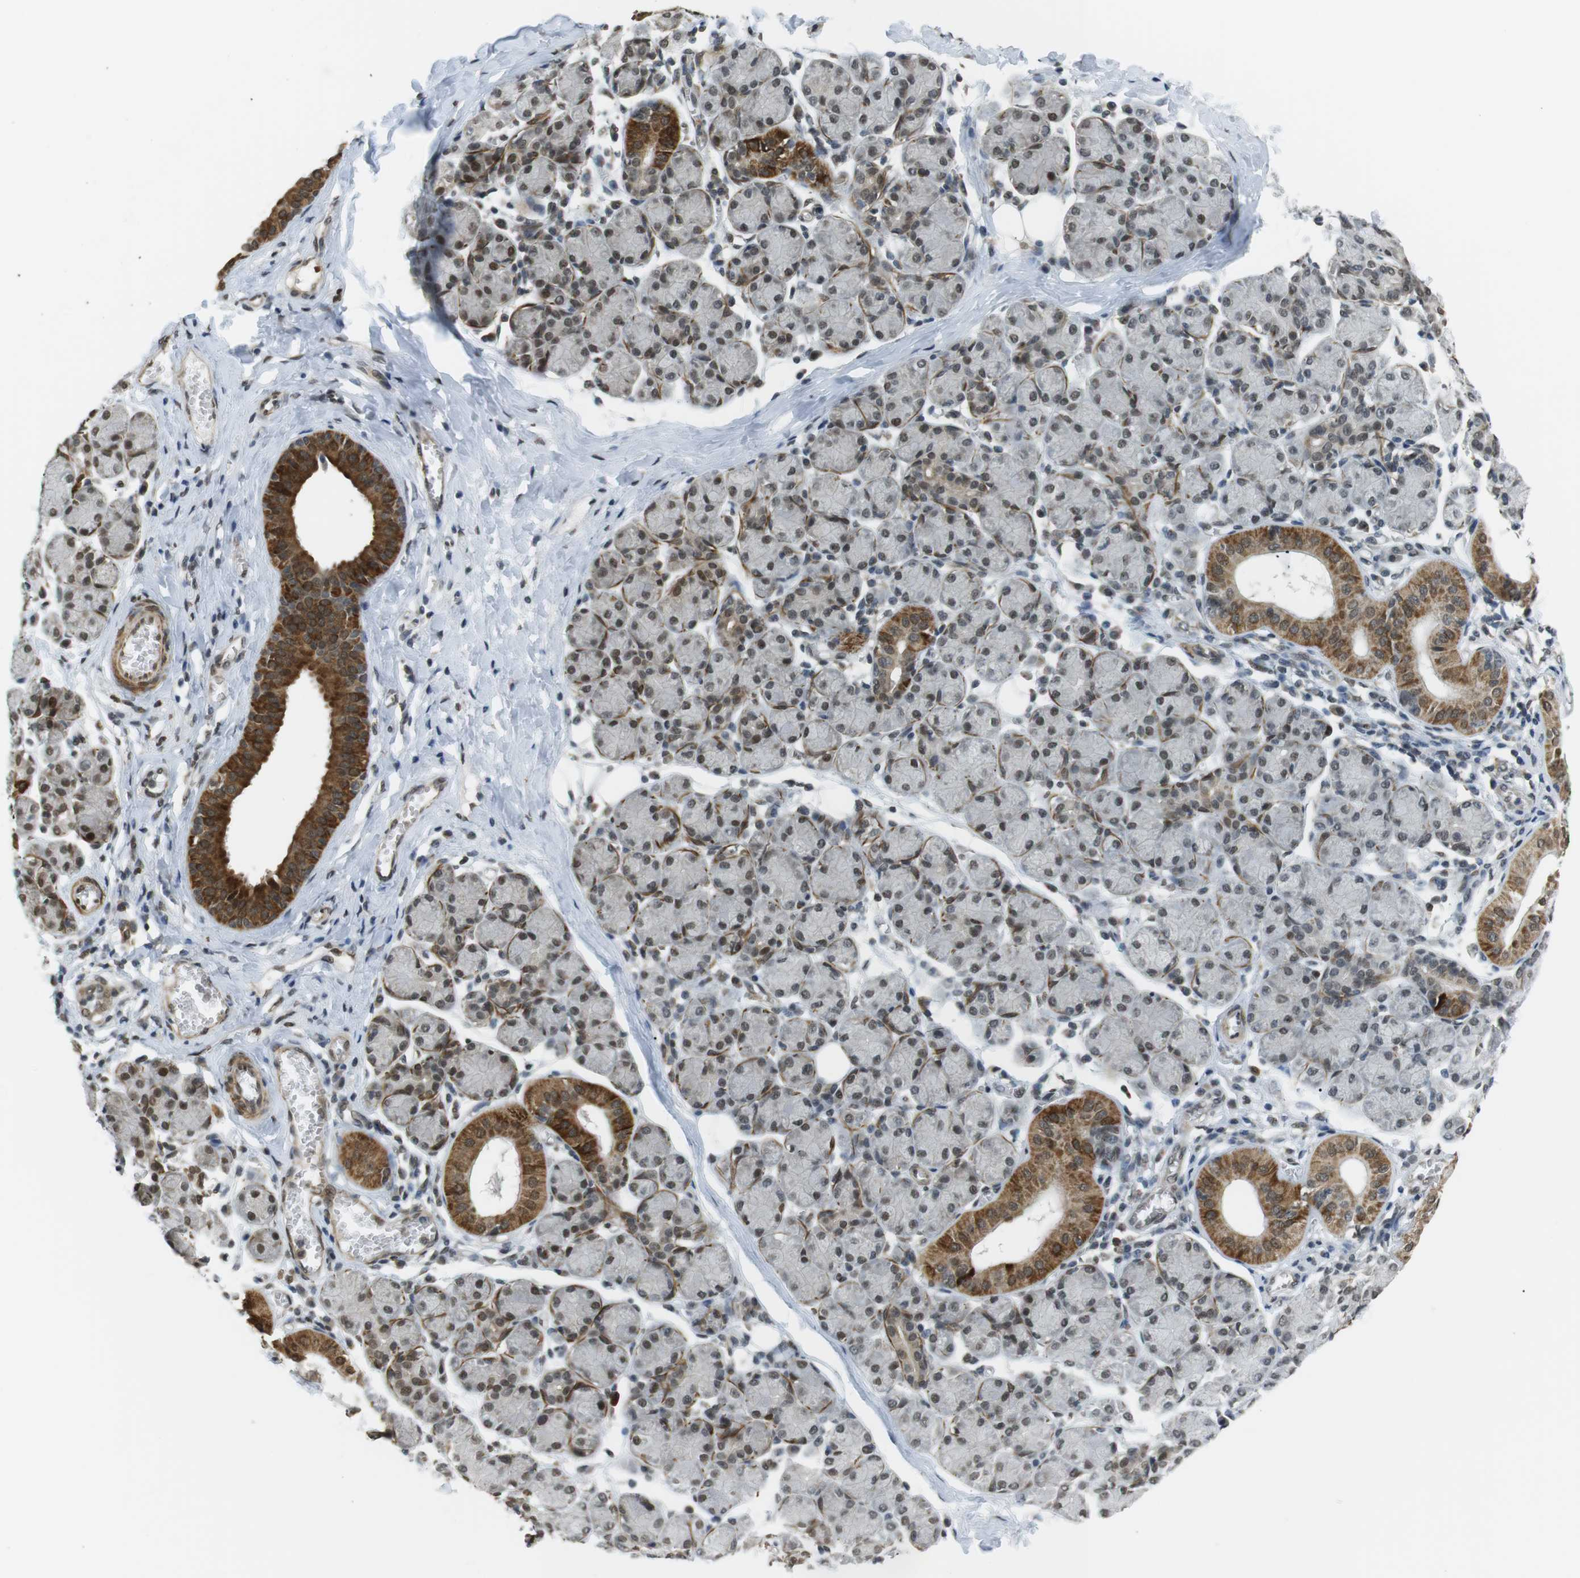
{"staining": {"intensity": "strong", "quantity": ">75%", "location": "cytoplasmic/membranous,nuclear"}, "tissue": "salivary gland", "cell_type": "Glandular cells", "image_type": "normal", "snomed": [{"axis": "morphology", "description": "Normal tissue, NOS"}, {"axis": "morphology", "description": "Inflammation, NOS"}, {"axis": "topography", "description": "Lymph node"}, {"axis": "topography", "description": "Salivary gland"}], "caption": "High-power microscopy captured an IHC micrograph of unremarkable salivary gland, revealing strong cytoplasmic/membranous,nuclear expression in about >75% of glandular cells.", "gene": "USP7", "patient": {"sex": "male", "age": 3}}